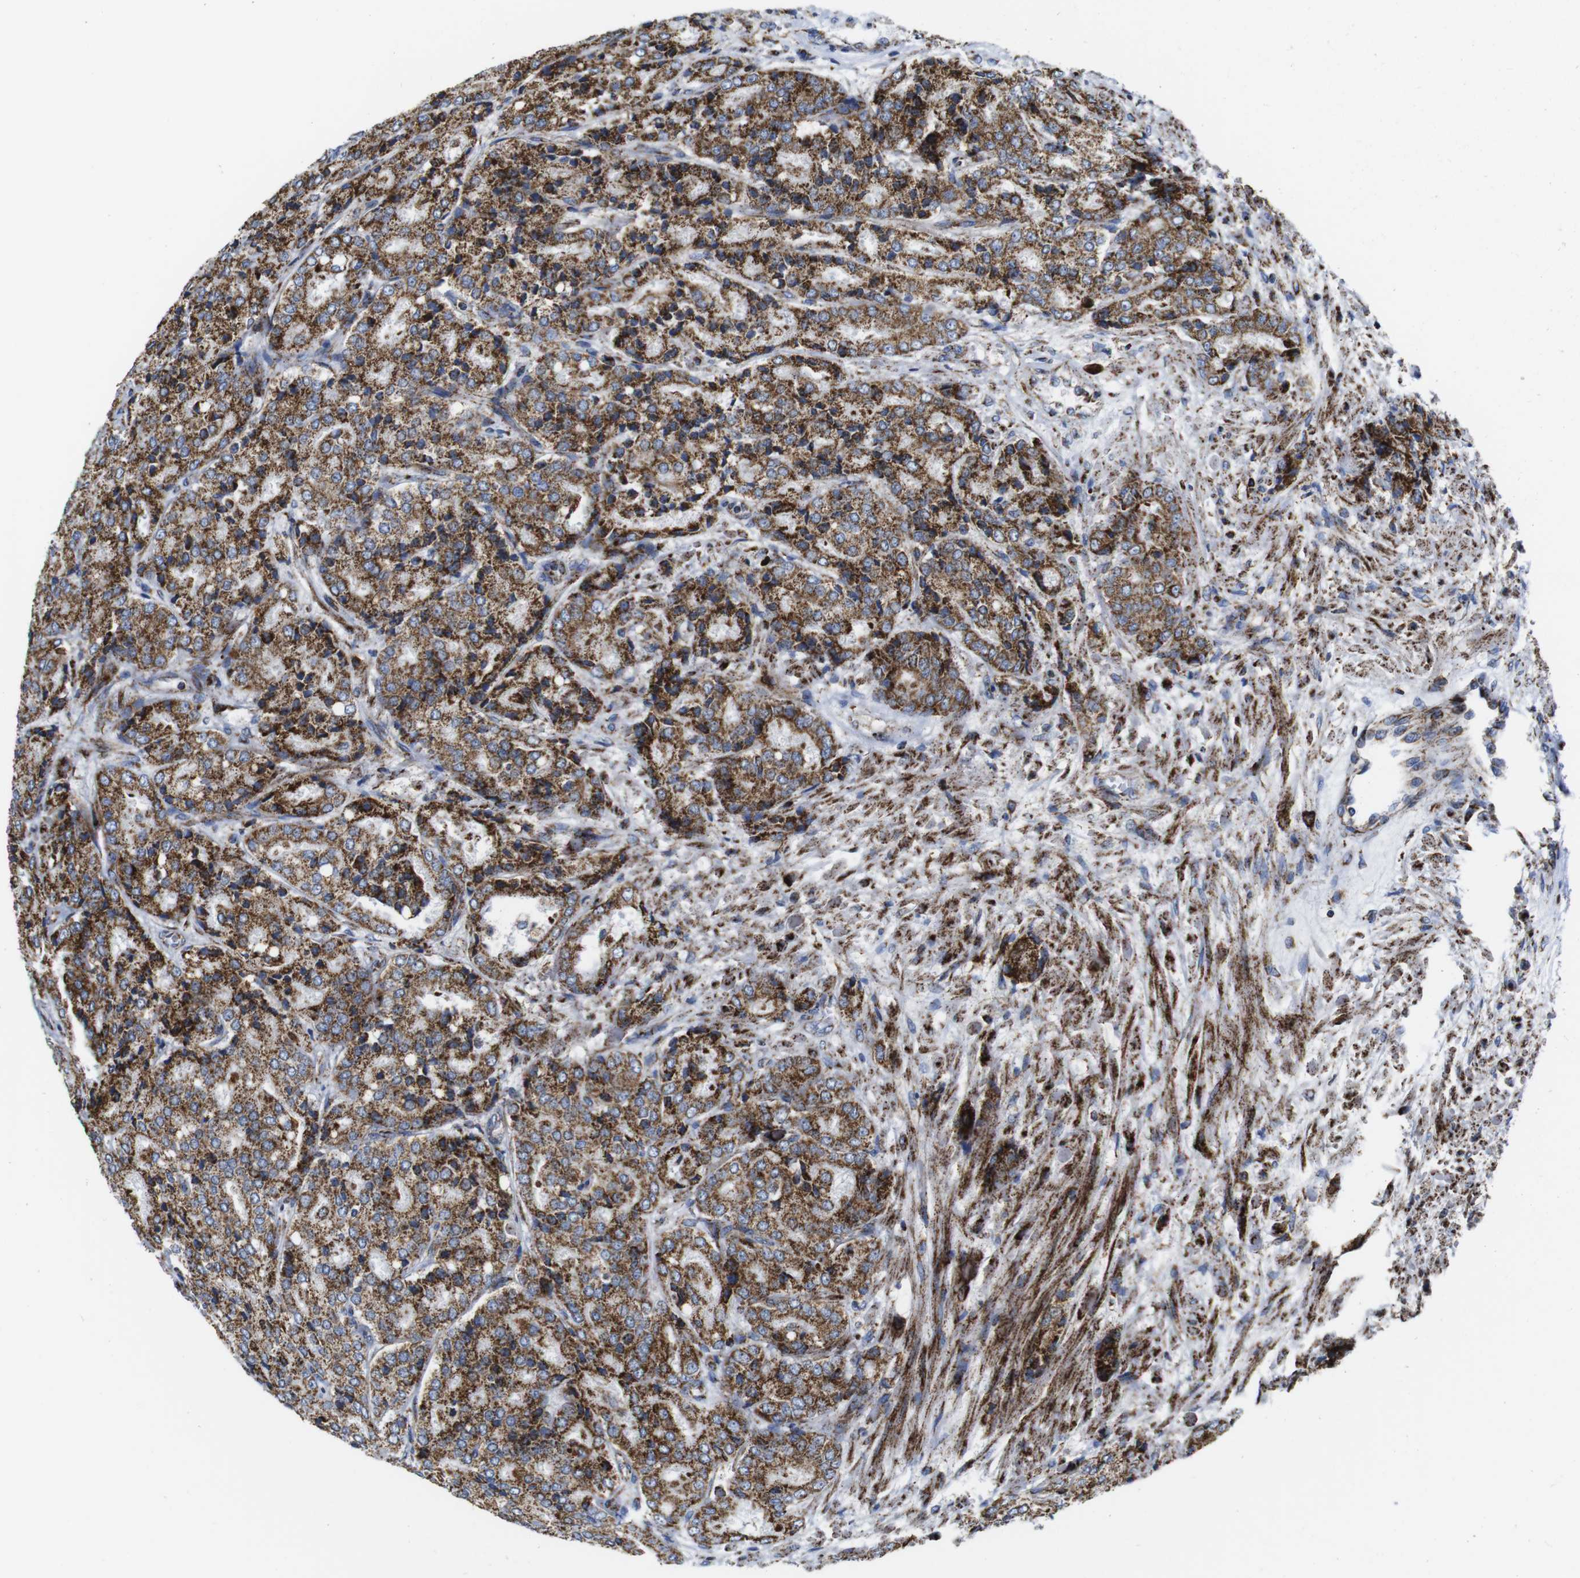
{"staining": {"intensity": "moderate", "quantity": ">75%", "location": "cytoplasmic/membranous"}, "tissue": "prostate cancer", "cell_type": "Tumor cells", "image_type": "cancer", "snomed": [{"axis": "morphology", "description": "Adenocarcinoma, High grade"}, {"axis": "topography", "description": "Prostate"}], "caption": "A brown stain highlights moderate cytoplasmic/membranous expression of a protein in human prostate high-grade adenocarcinoma tumor cells.", "gene": "TMEM192", "patient": {"sex": "male", "age": 65}}